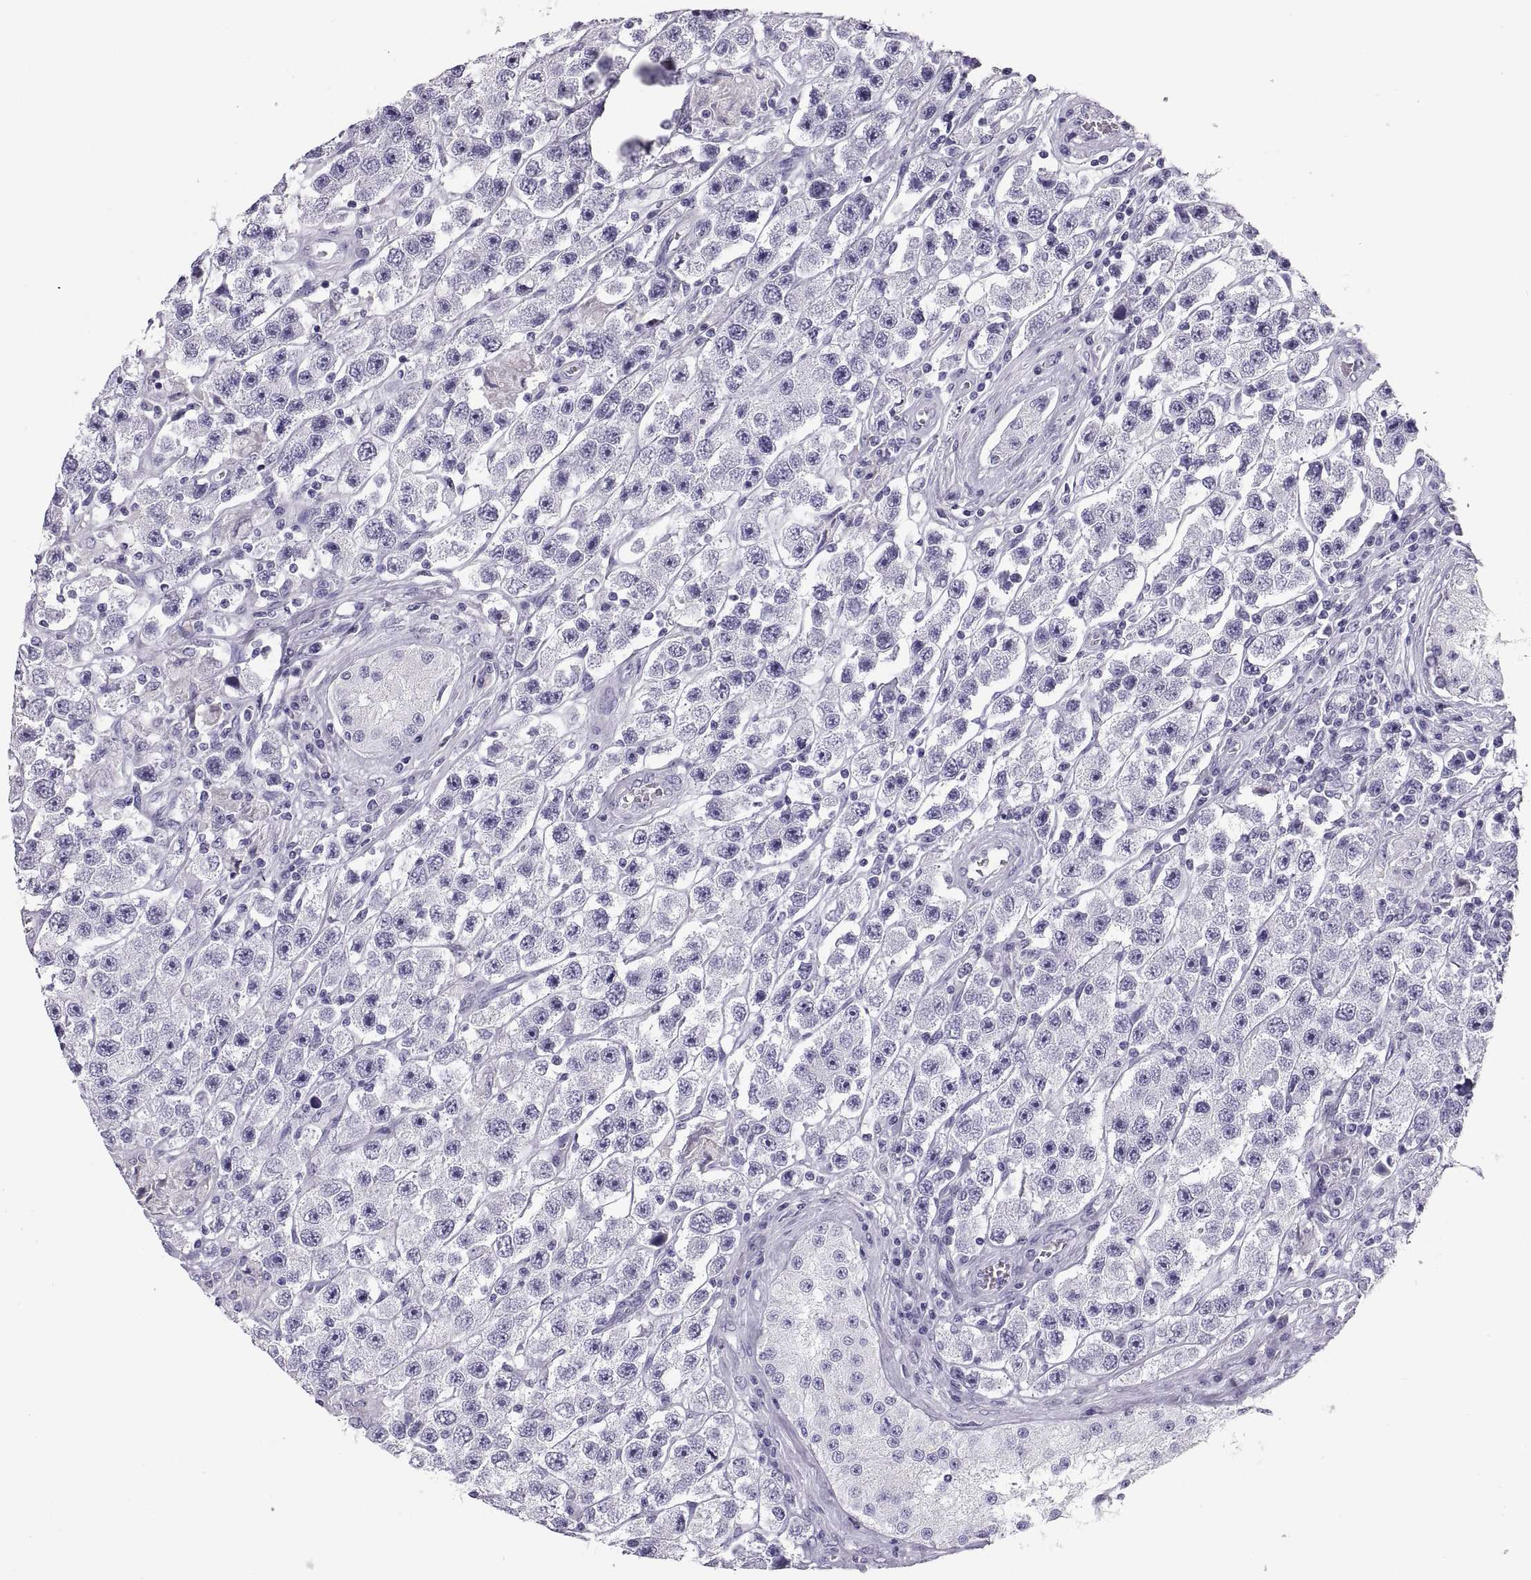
{"staining": {"intensity": "negative", "quantity": "none", "location": "none"}, "tissue": "testis cancer", "cell_type": "Tumor cells", "image_type": "cancer", "snomed": [{"axis": "morphology", "description": "Seminoma, NOS"}, {"axis": "topography", "description": "Testis"}], "caption": "IHC photomicrograph of human testis seminoma stained for a protein (brown), which reveals no staining in tumor cells.", "gene": "PAX2", "patient": {"sex": "male", "age": 45}}